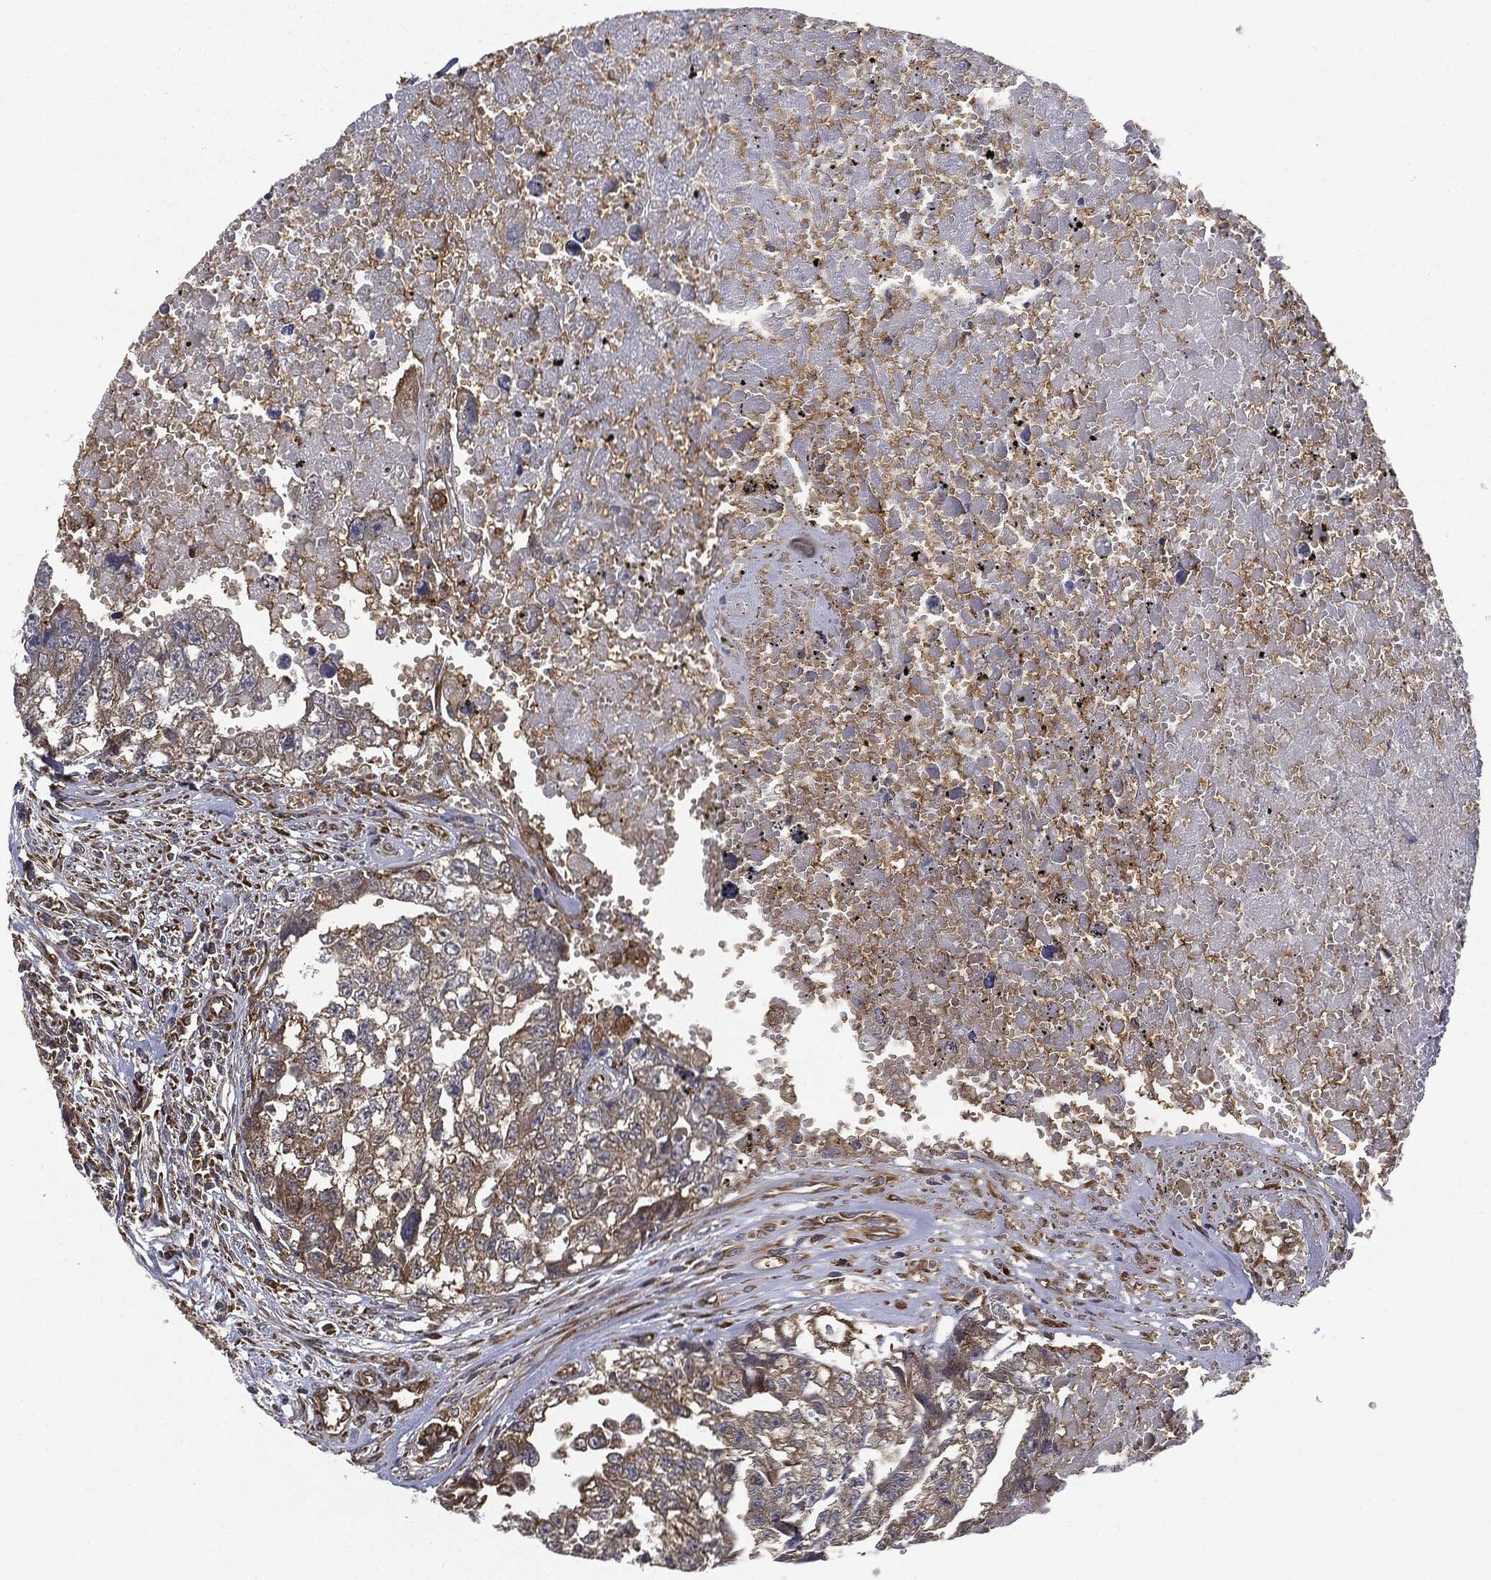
{"staining": {"intensity": "moderate", "quantity": "25%-75%", "location": "cytoplasmic/membranous"}, "tissue": "testis cancer", "cell_type": "Tumor cells", "image_type": "cancer", "snomed": [{"axis": "morphology", "description": "Seminoma, NOS"}, {"axis": "morphology", "description": "Carcinoma, Embryonal, NOS"}, {"axis": "topography", "description": "Testis"}], "caption": "The image displays staining of testis cancer (embryonal carcinoma), revealing moderate cytoplasmic/membranous protein positivity (brown color) within tumor cells.", "gene": "EIF2AK2", "patient": {"sex": "male", "age": 22}}